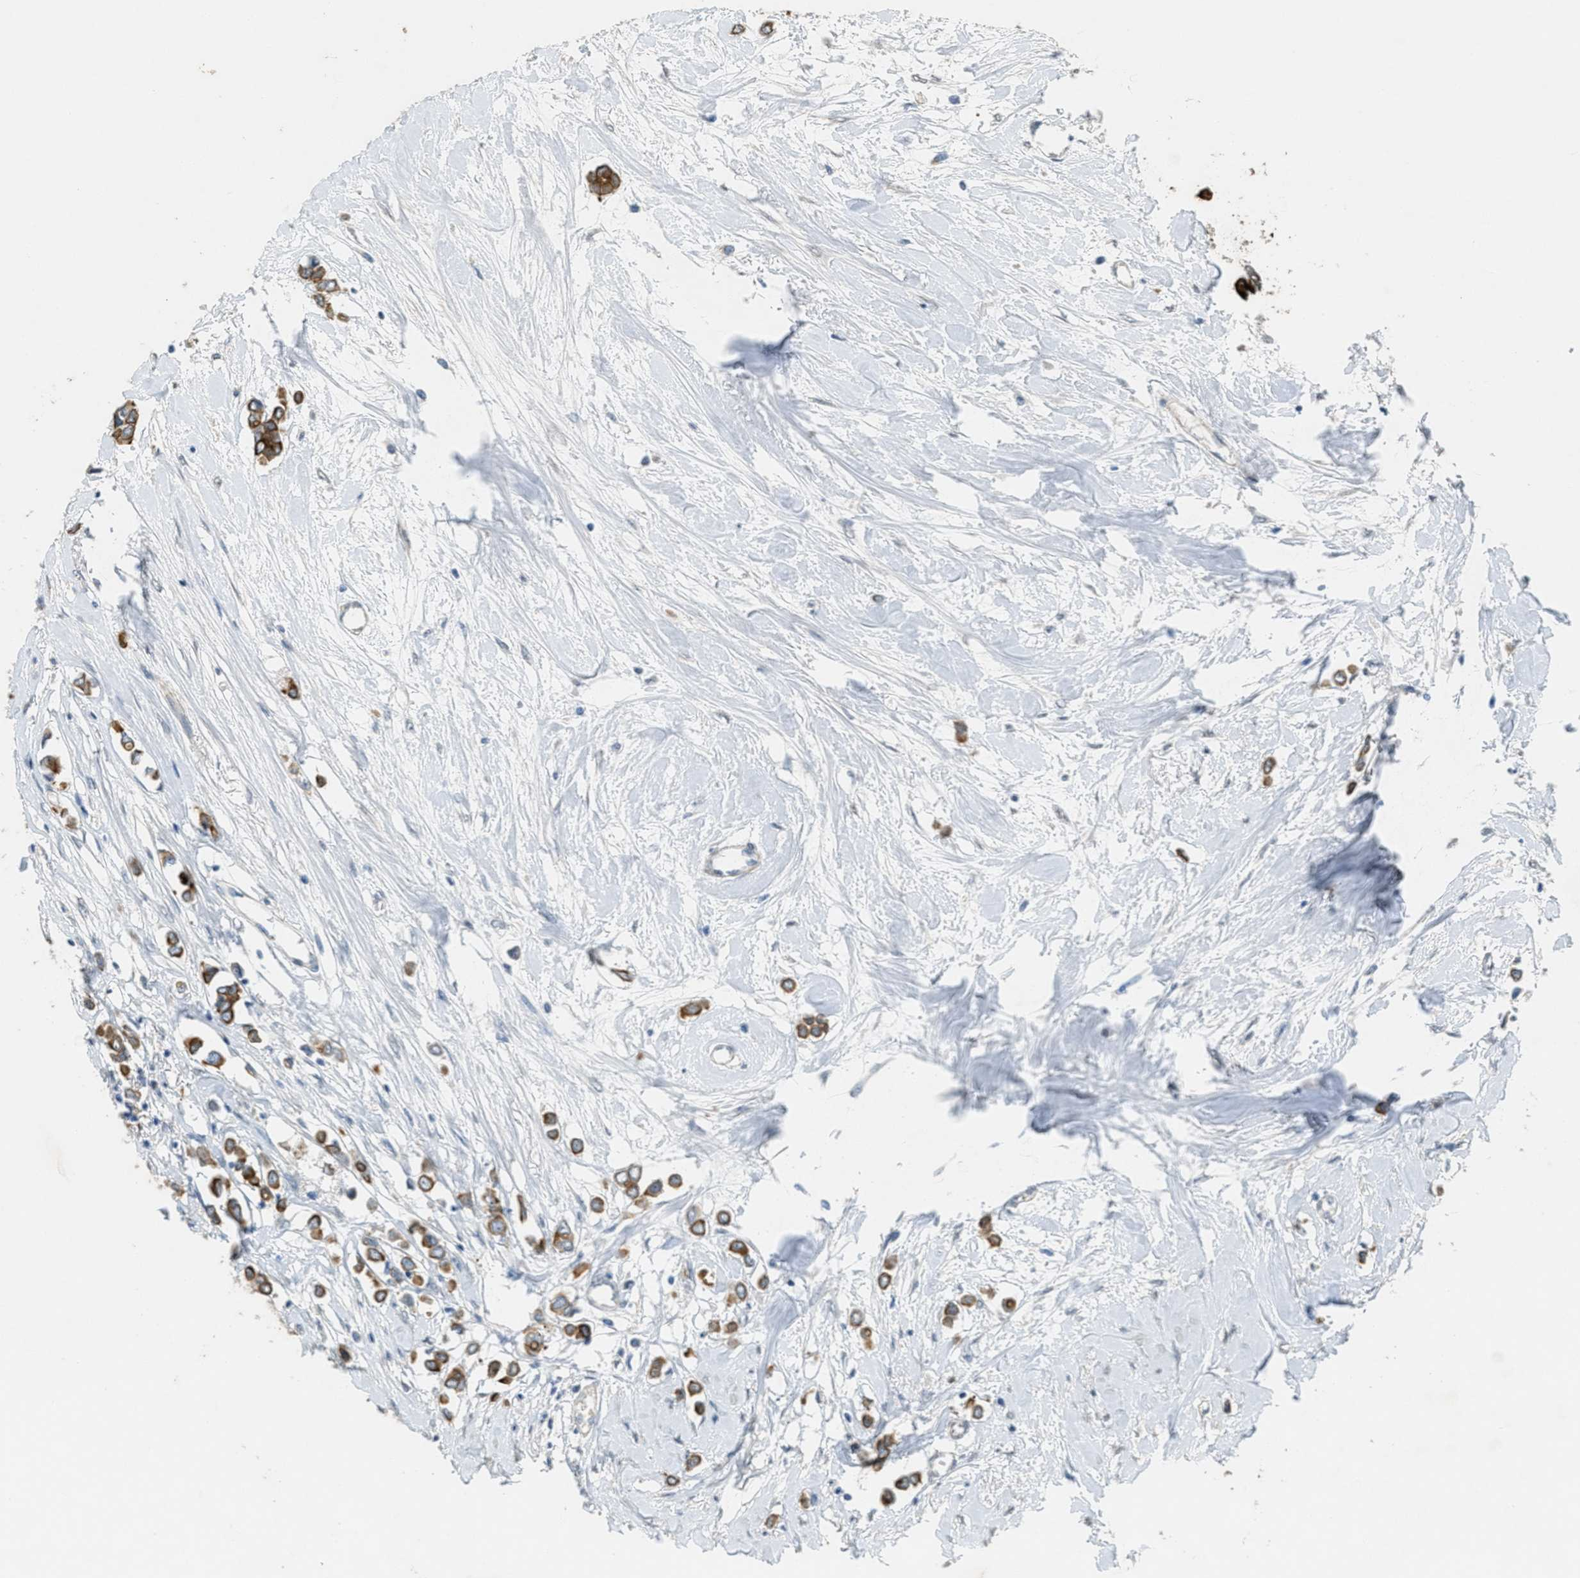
{"staining": {"intensity": "moderate", "quantity": ">75%", "location": "cytoplasmic/membranous"}, "tissue": "breast cancer", "cell_type": "Tumor cells", "image_type": "cancer", "snomed": [{"axis": "morphology", "description": "Lobular carcinoma"}, {"axis": "topography", "description": "Breast"}], "caption": "An image showing moderate cytoplasmic/membranous expression in approximately >75% of tumor cells in breast cancer, as visualized by brown immunohistochemical staining.", "gene": "MRS2", "patient": {"sex": "female", "age": 51}}